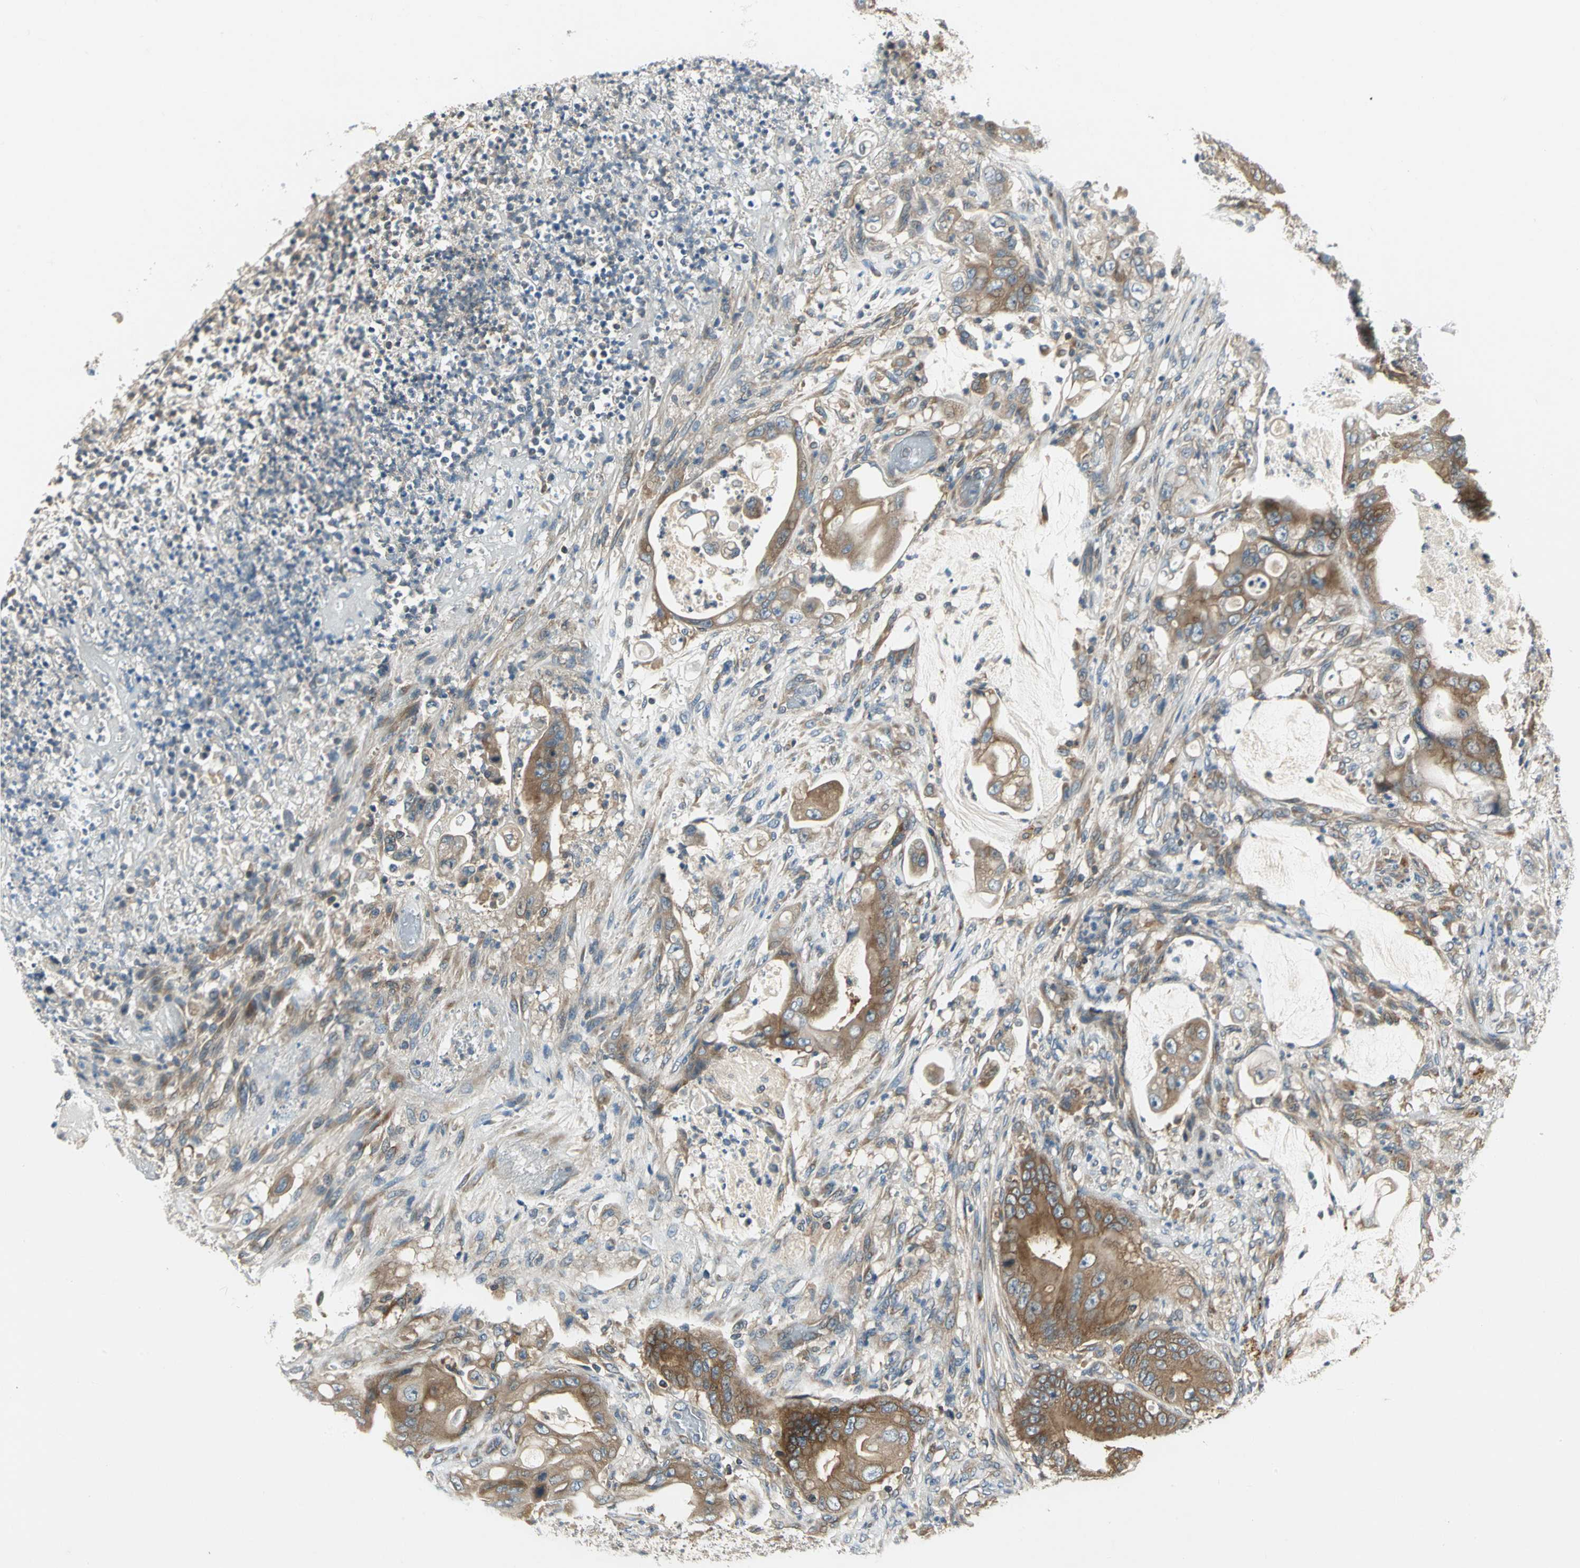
{"staining": {"intensity": "moderate", "quantity": ">75%", "location": "cytoplasmic/membranous"}, "tissue": "stomach cancer", "cell_type": "Tumor cells", "image_type": "cancer", "snomed": [{"axis": "morphology", "description": "Adenocarcinoma, NOS"}, {"axis": "topography", "description": "Stomach"}], "caption": "Immunohistochemical staining of human stomach cancer (adenocarcinoma) reveals moderate cytoplasmic/membranous protein expression in approximately >75% of tumor cells. Nuclei are stained in blue.", "gene": "PRKAA1", "patient": {"sex": "female", "age": 73}}